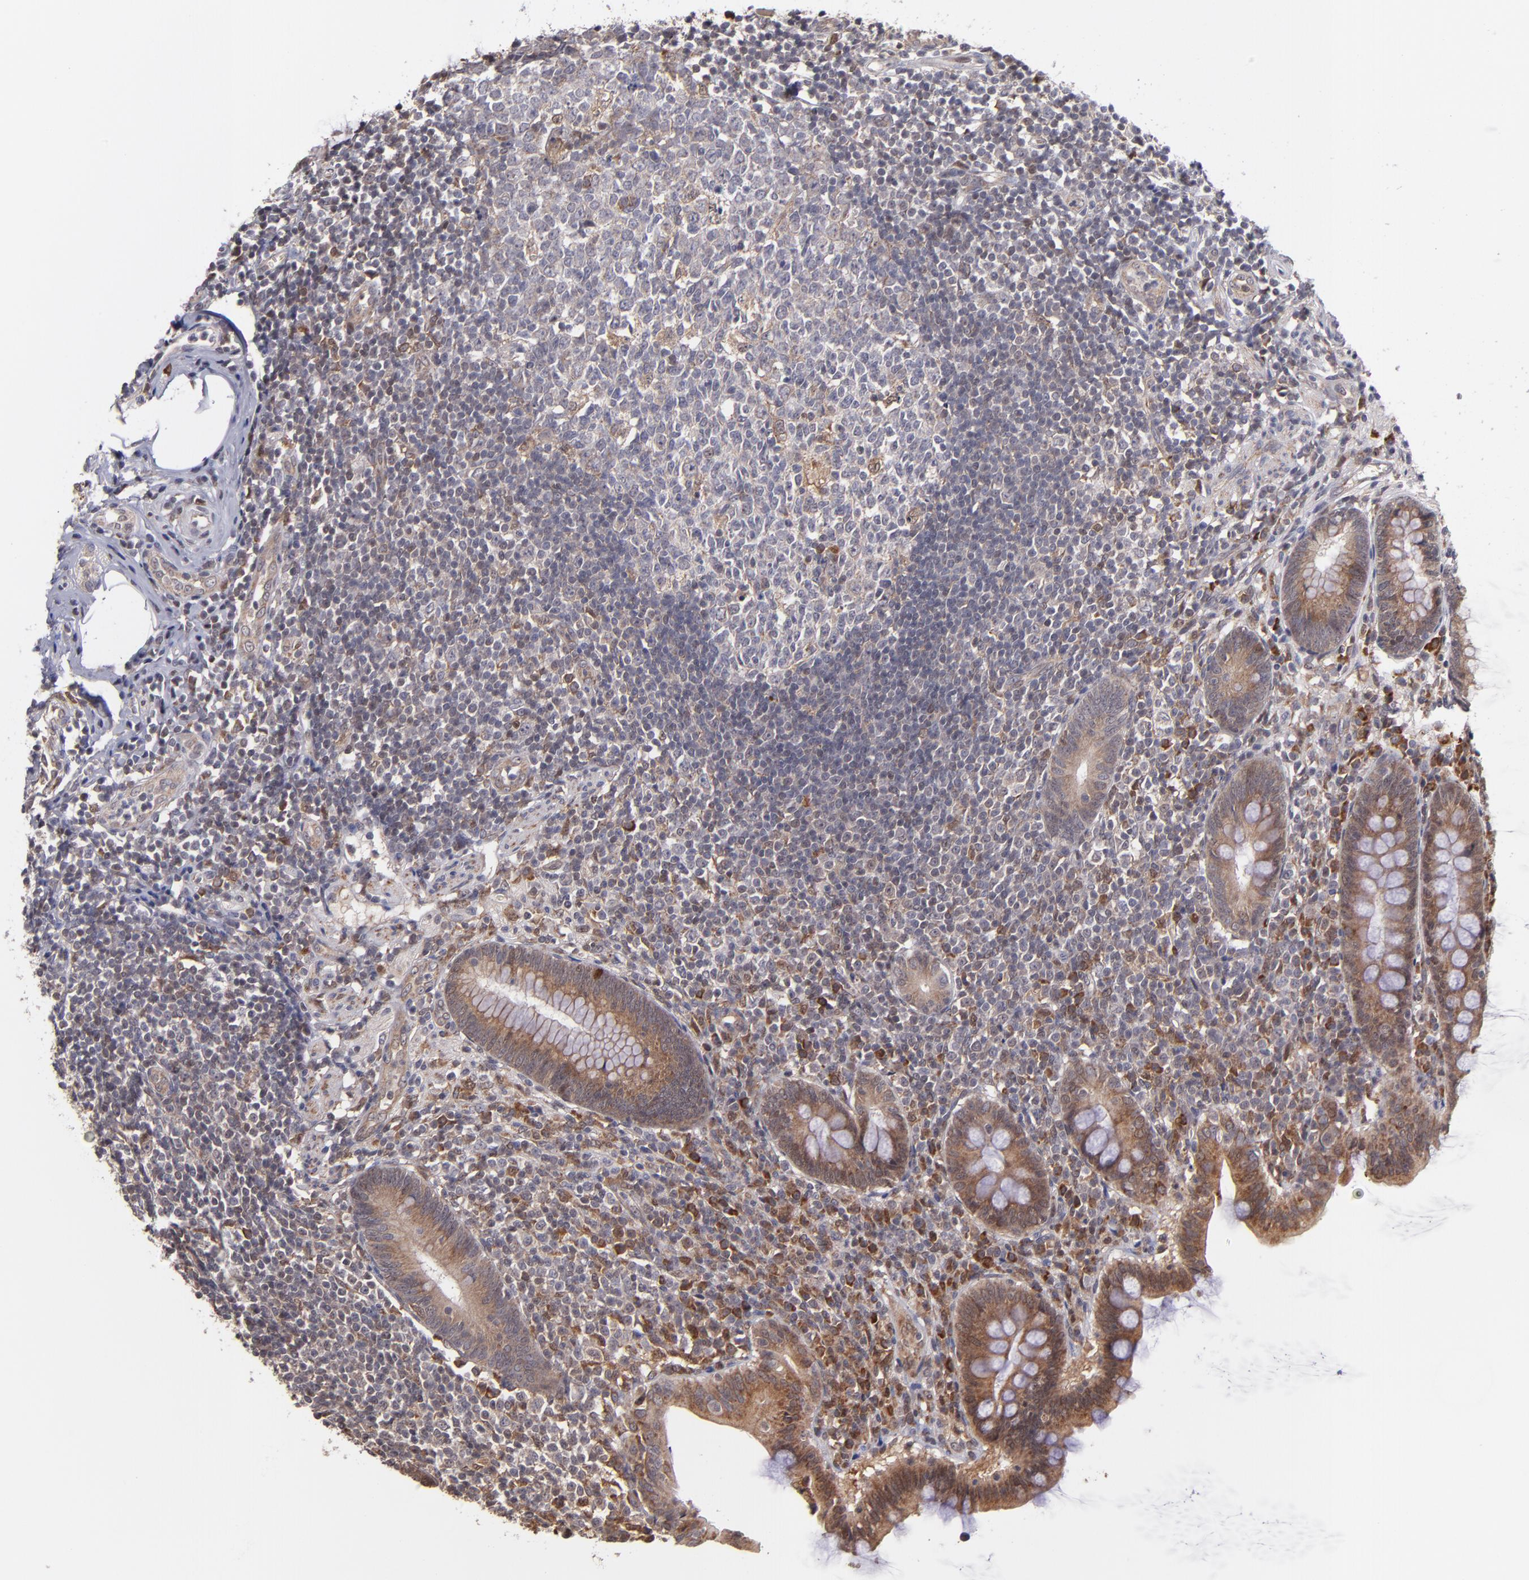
{"staining": {"intensity": "moderate", "quantity": ">75%", "location": "cytoplasmic/membranous"}, "tissue": "appendix", "cell_type": "Glandular cells", "image_type": "normal", "snomed": [{"axis": "morphology", "description": "Normal tissue, NOS"}, {"axis": "topography", "description": "Appendix"}], "caption": "This photomicrograph exhibits immunohistochemistry staining of benign appendix, with medium moderate cytoplasmic/membranous staining in about >75% of glandular cells.", "gene": "CASP1", "patient": {"sex": "female", "age": 66}}